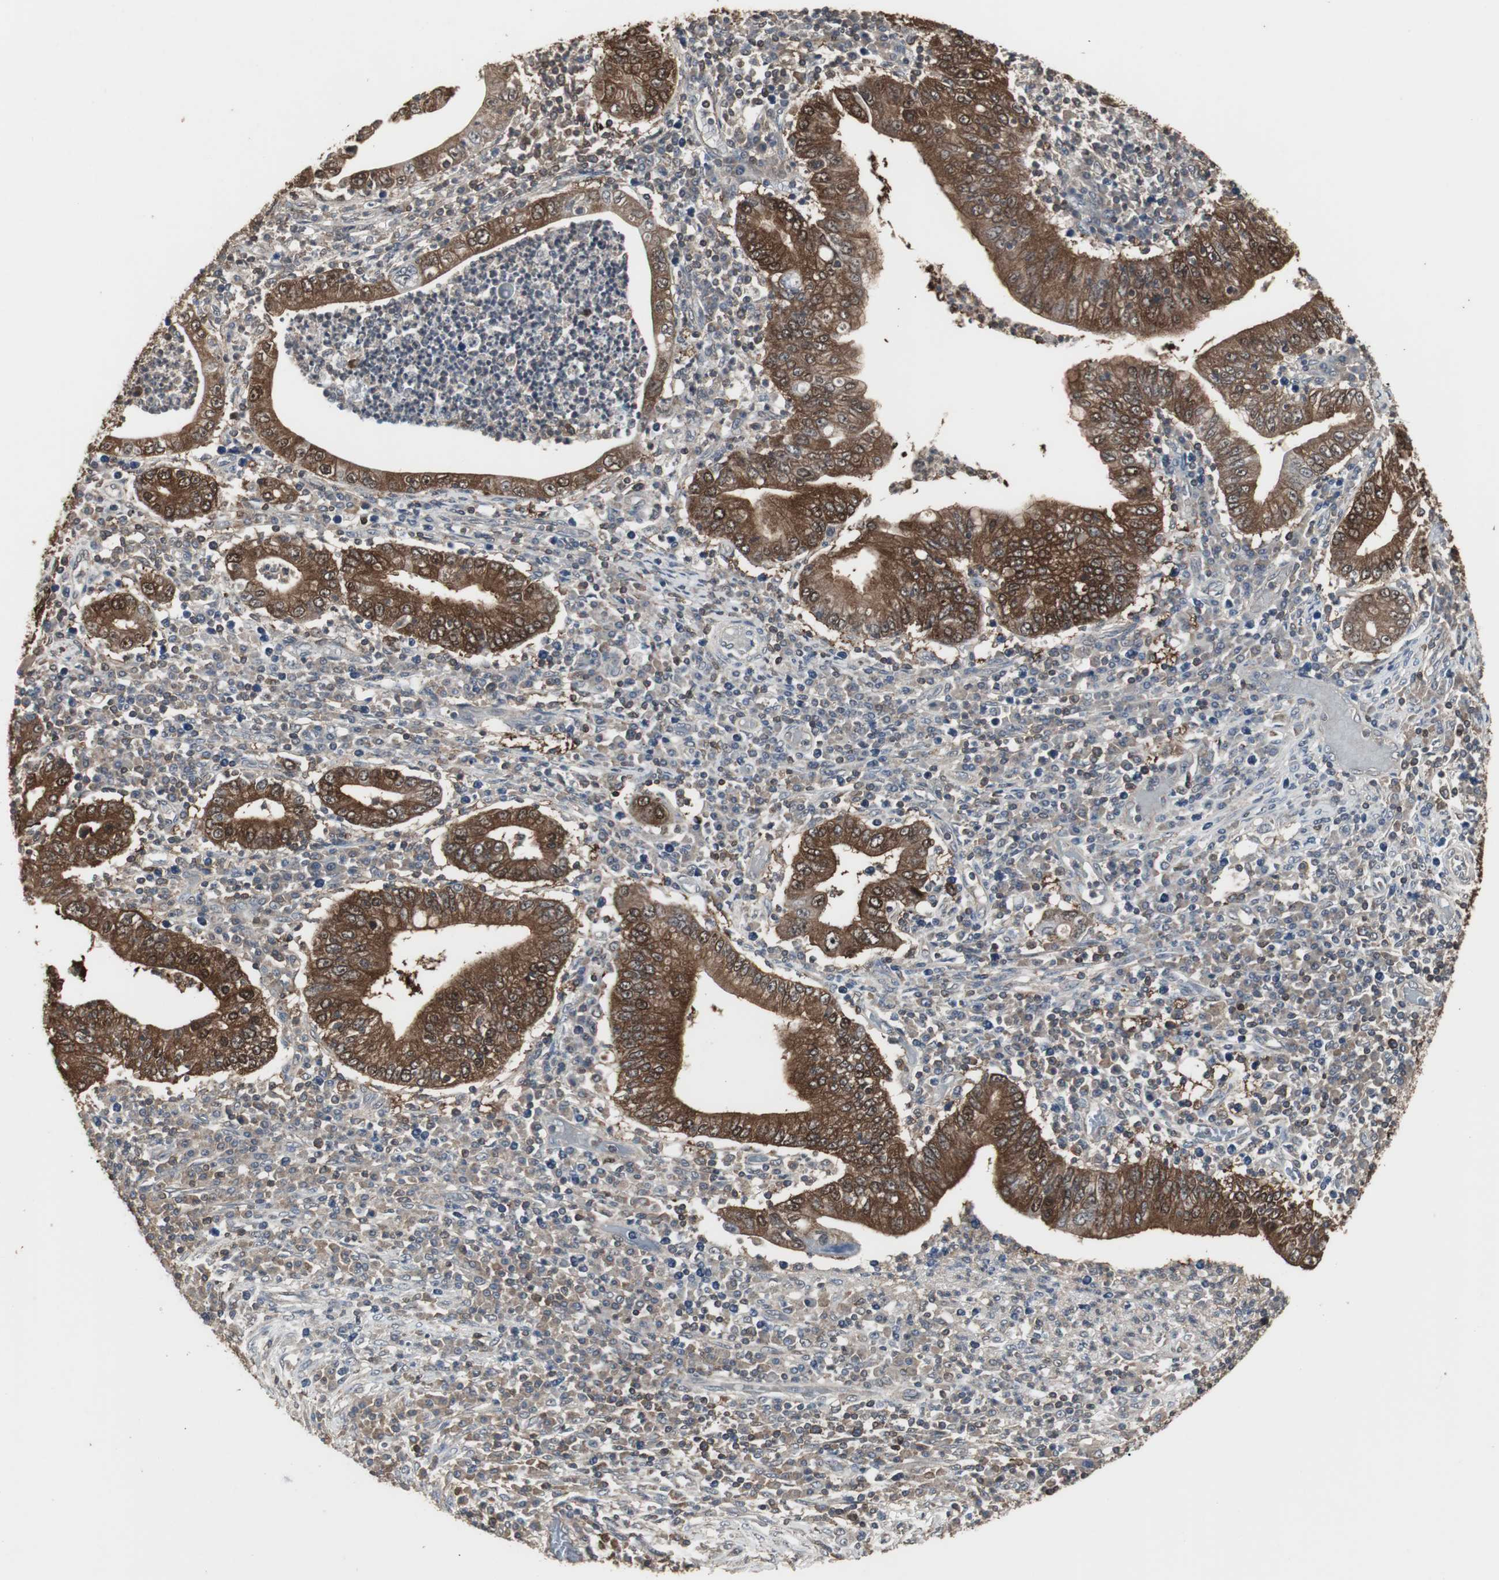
{"staining": {"intensity": "strong", "quantity": ">75%", "location": "cytoplasmic/membranous"}, "tissue": "stomach cancer", "cell_type": "Tumor cells", "image_type": "cancer", "snomed": [{"axis": "morphology", "description": "Normal tissue, NOS"}, {"axis": "morphology", "description": "Adenocarcinoma, NOS"}, {"axis": "topography", "description": "Esophagus"}, {"axis": "topography", "description": "Stomach, upper"}, {"axis": "topography", "description": "Peripheral nerve tissue"}], "caption": "Immunohistochemistry (DAB (3,3'-diaminobenzidine)) staining of adenocarcinoma (stomach) demonstrates strong cytoplasmic/membranous protein expression in about >75% of tumor cells. (DAB (3,3'-diaminobenzidine) IHC, brown staining for protein, blue staining for nuclei).", "gene": "HPRT1", "patient": {"sex": "male", "age": 62}}